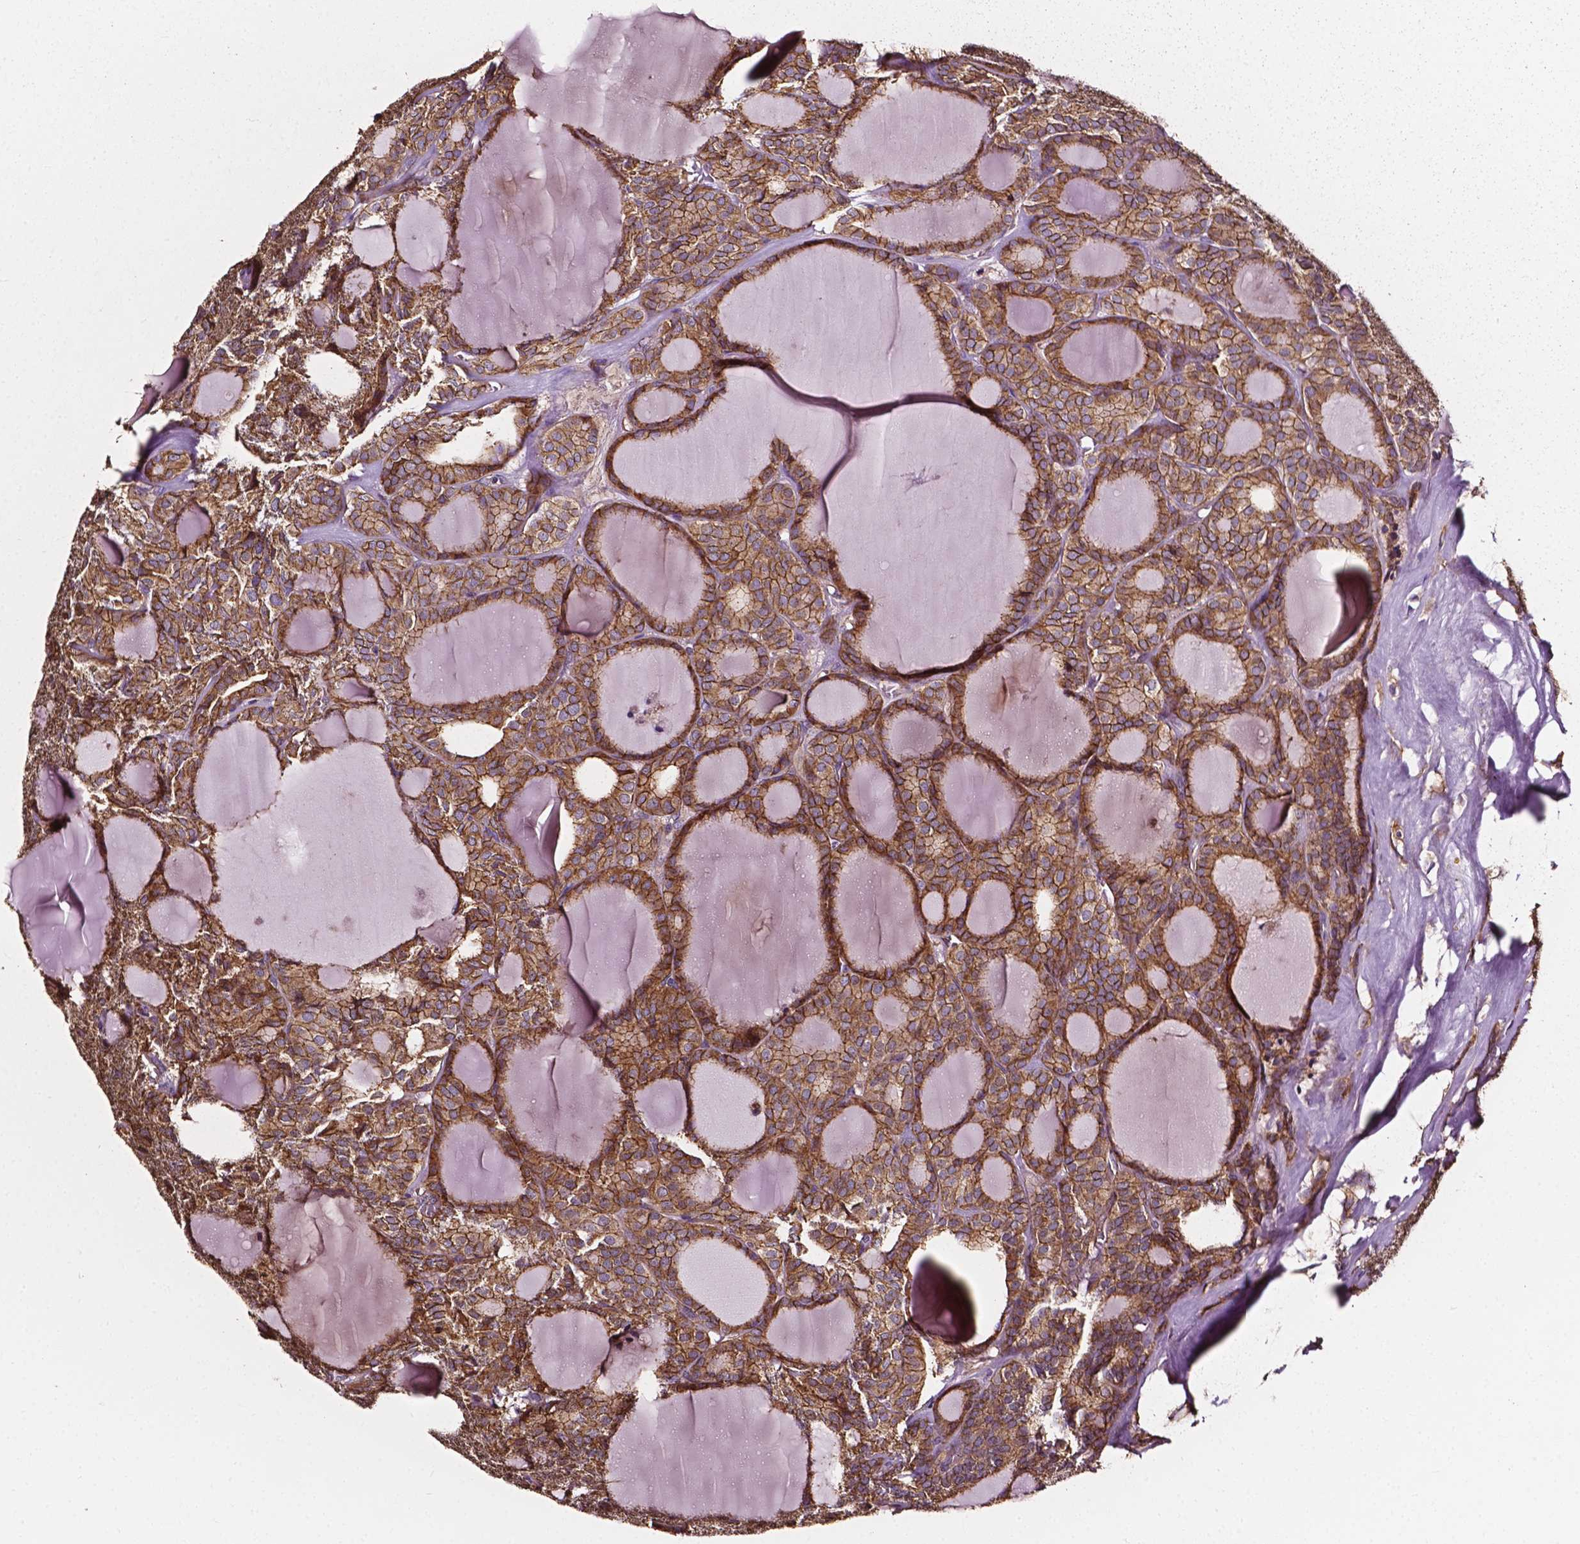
{"staining": {"intensity": "moderate", "quantity": ">75%", "location": "cytoplasmic/membranous"}, "tissue": "thyroid cancer", "cell_type": "Tumor cells", "image_type": "cancer", "snomed": [{"axis": "morphology", "description": "Follicular adenoma carcinoma, NOS"}, {"axis": "topography", "description": "Thyroid gland"}], "caption": "This is an image of immunohistochemistry (IHC) staining of follicular adenoma carcinoma (thyroid), which shows moderate positivity in the cytoplasmic/membranous of tumor cells.", "gene": "ATG16L1", "patient": {"sex": "male", "age": 74}}